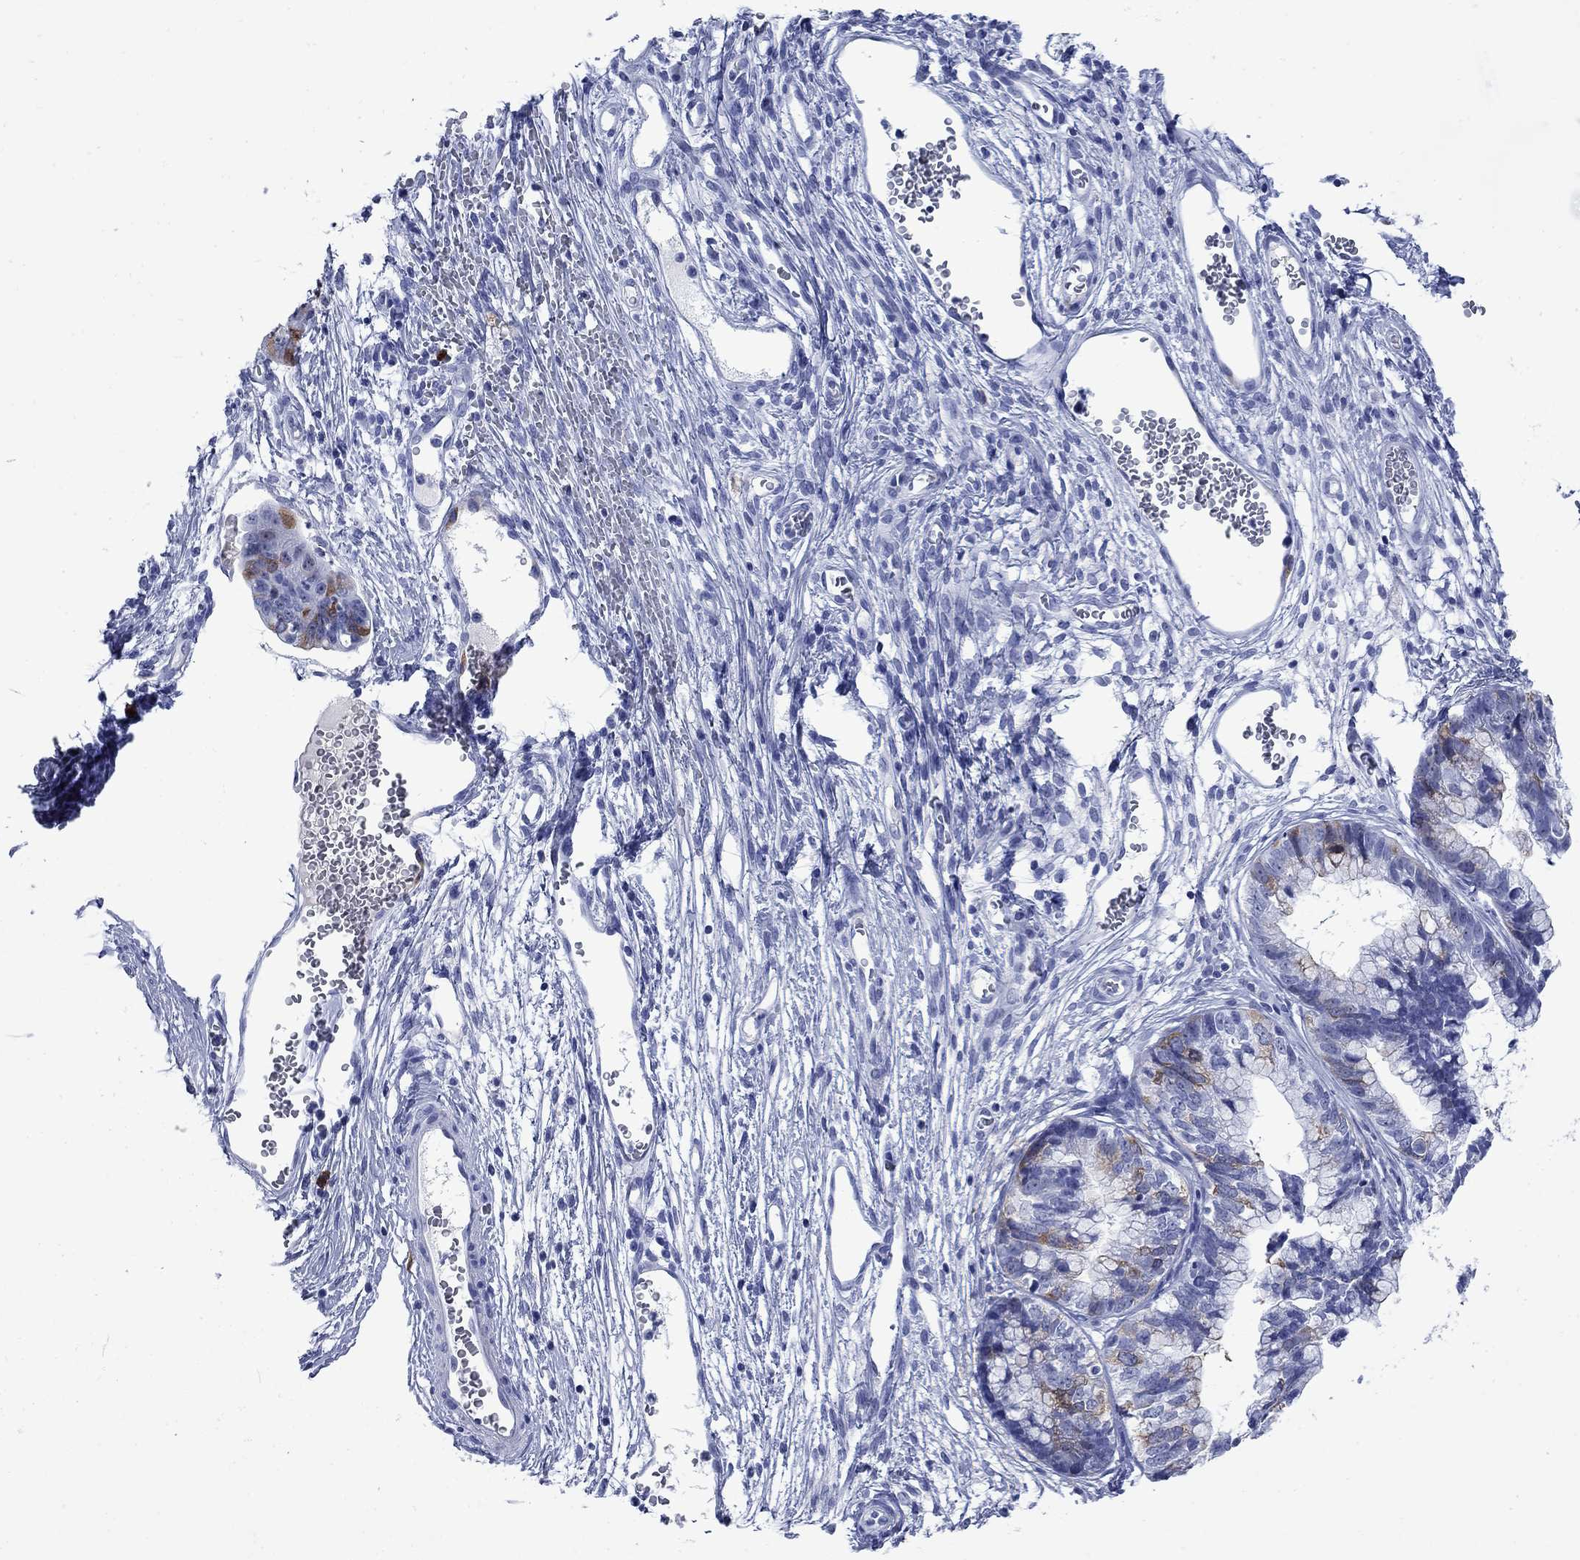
{"staining": {"intensity": "moderate", "quantity": "<25%", "location": "cytoplasmic/membranous"}, "tissue": "cervical cancer", "cell_type": "Tumor cells", "image_type": "cancer", "snomed": [{"axis": "morphology", "description": "Adenocarcinoma, NOS"}, {"axis": "topography", "description": "Cervix"}], "caption": "The image displays staining of adenocarcinoma (cervical), revealing moderate cytoplasmic/membranous protein expression (brown color) within tumor cells. Immunohistochemistry stains the protein in brown and the nuclei are stained blue.", "gene": "TACC3", "patient": {"sex": "female", "age": 44}}